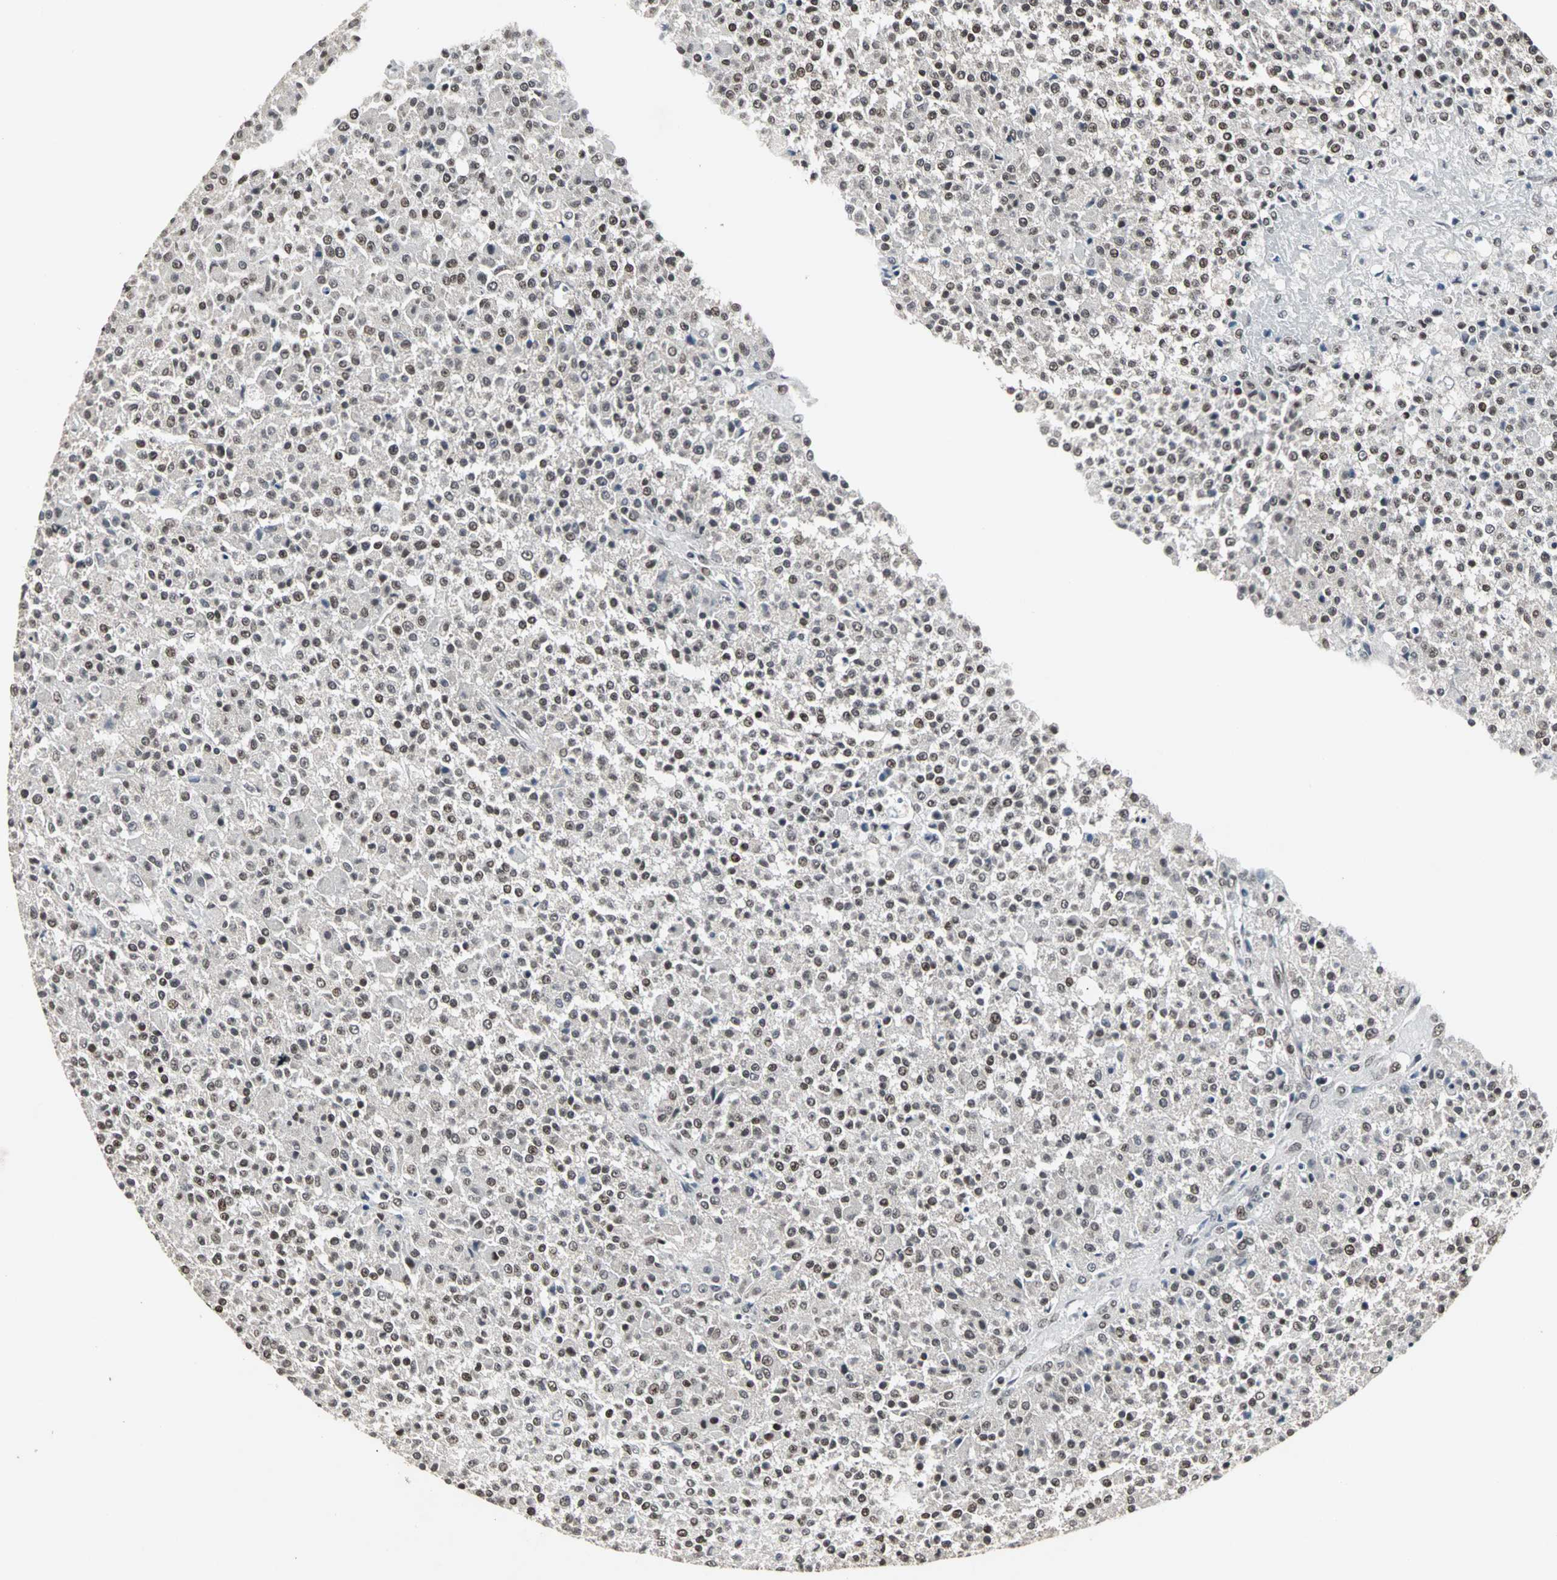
{"staining": {"intensity": "moderate", "quantity": ">75%", "location": "nuclear"}, "tissue": "testis cancer", "cell_type": "Tumor cells", "image_type": "cancer", "snomed": [{"axis": "morphology", "description": "Seminoma, NOS"}, {"axis": "topography", "description": "Testis"}], "caption": "Tumor cells display medium levels of moderate nuclear staining in about >75% of cells in human testis cancer.", "gene": "PNKP", "patient": {"sex": "male", "age": 59}}